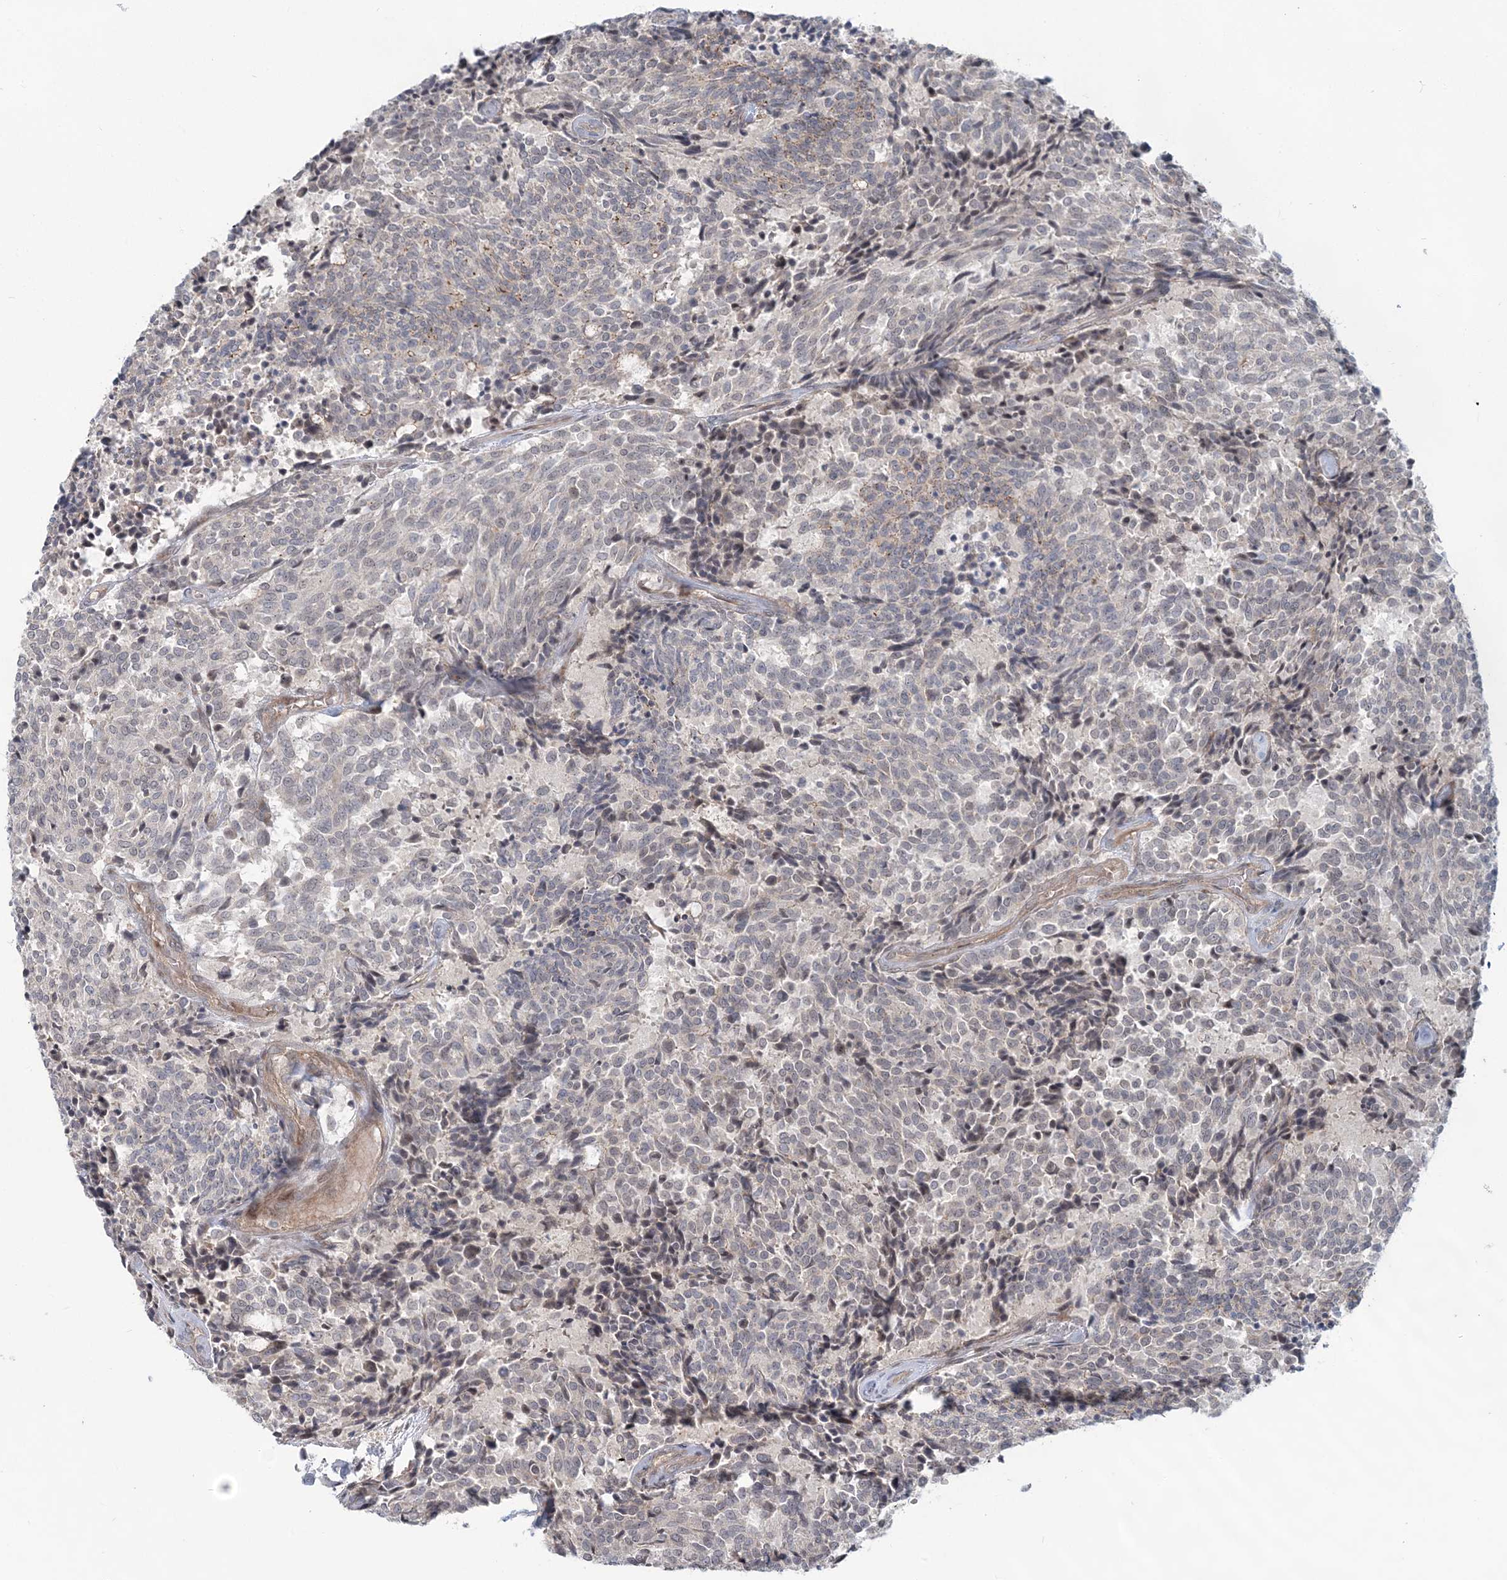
{"staining": {"intensity": "moderate", "quantity": "<25%", "location": "cytoplasmic/membranous"}, "tissue": "carcinoid", "cell_type": "Tumor cells", "image_type": "cancer", "snomed": [{"axis": "morphology", "description": "Carcinoid, malignant, NOS"}, {"axis": "topography", "description": "Pancreas"}], "caption": "Tumor cells display low levels of moderate cytoplasmic/membranous expression in approximately <25% of cells in human carcinoid.", "gene": "SH3PXD2A", "patient": {"sex": "female", "age": 54}}